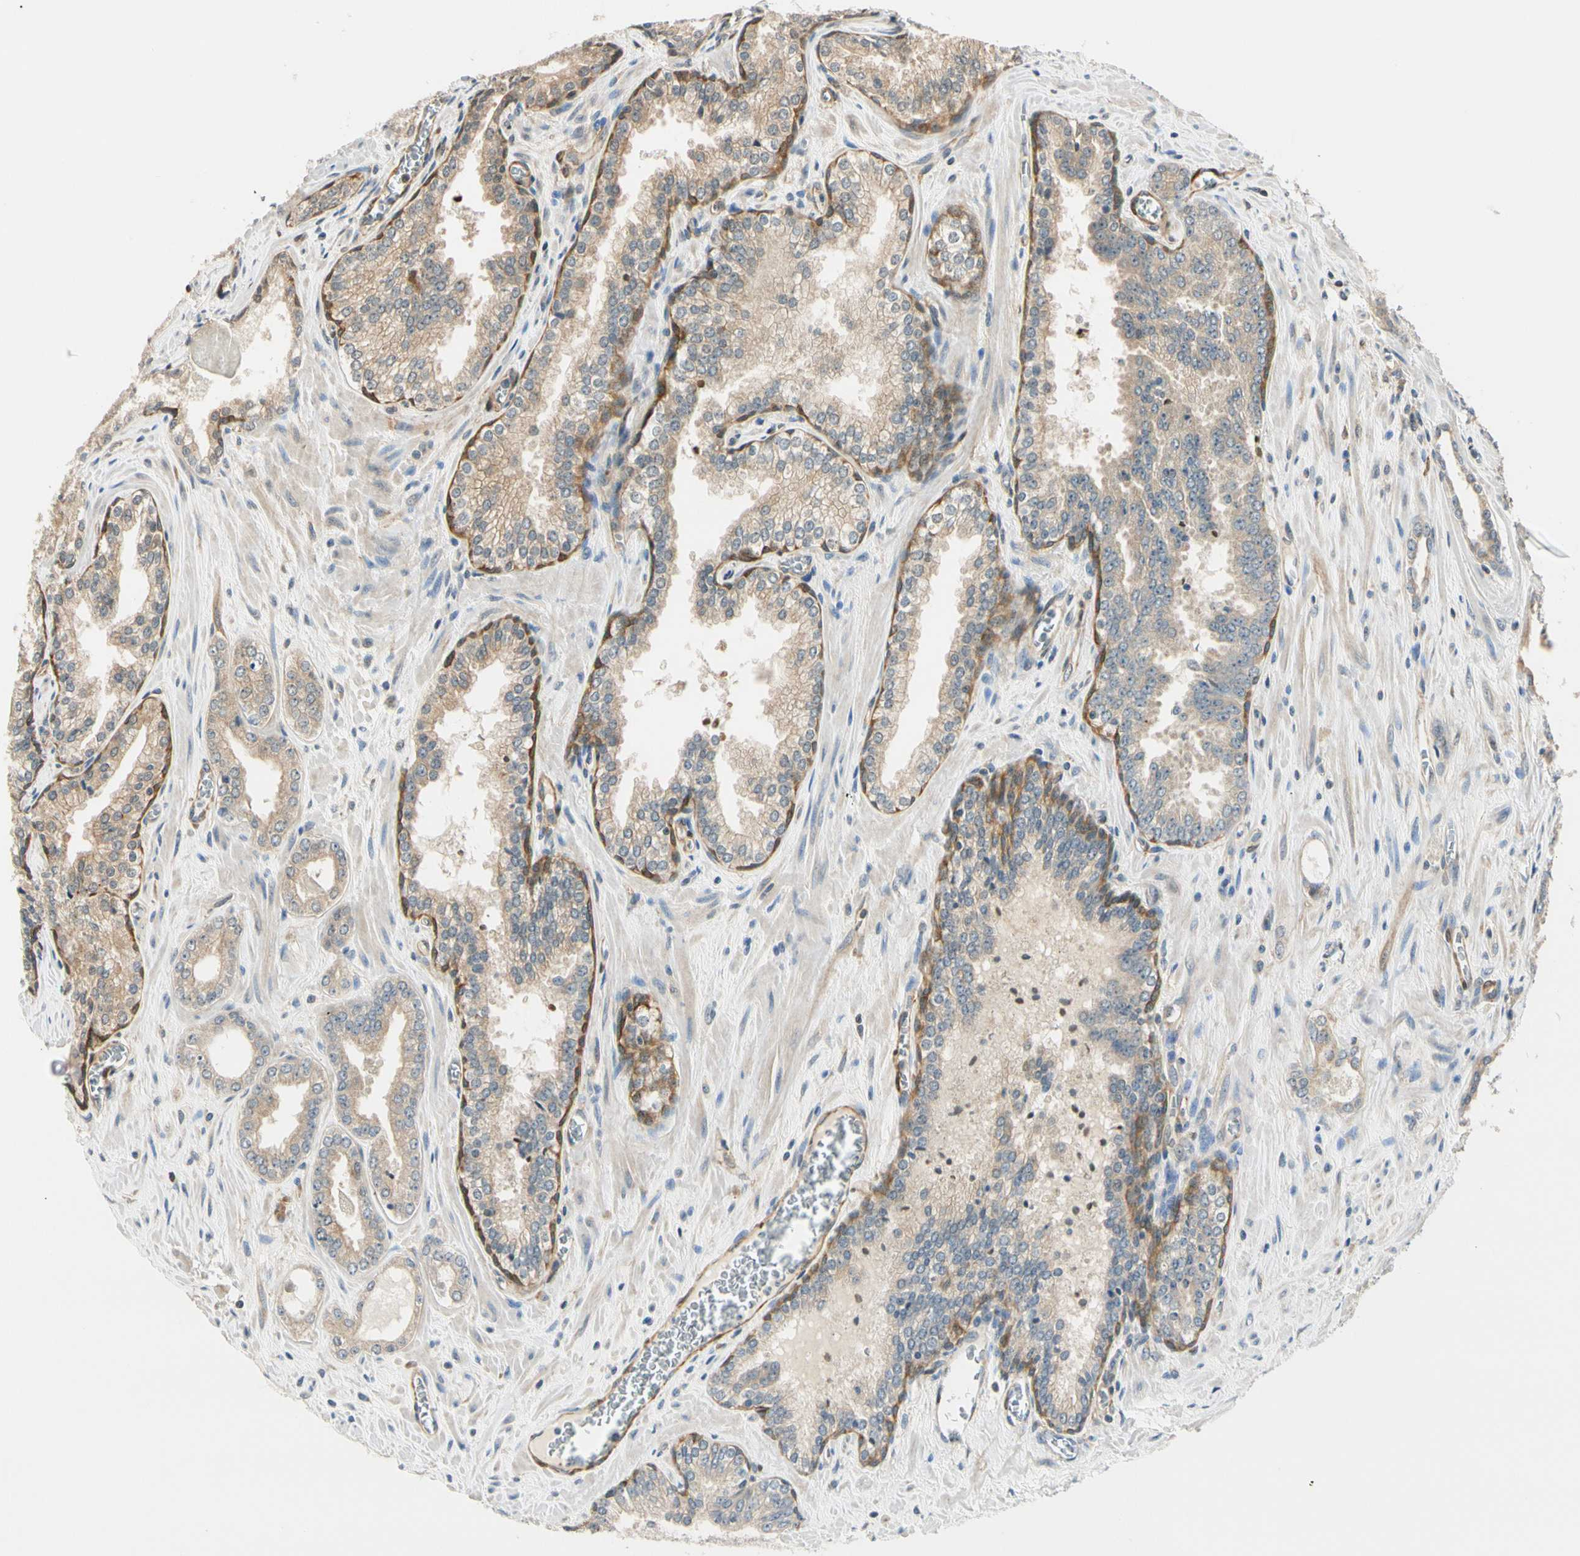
{"staining": {"intensity": "weak", "quantity": ">75%", "location": "cytoplasmic/membranous"}, "tissue": "prostate cancer", "cell_type": "Tumor cells", "image_type": "cancer", "snomed": [{"axis": "morphology", "description": "Adenocarcinoma, Low grade"}, {"axis": "topography", "description": "Prostate"}], "caption": "Immunohistochemistry (IHC) (DAB) staining of prostate low-grade adenocarcinoma reveals weak cytoplasmic/membranous protein positivity in approximately >75% of tumor cells.", "gene": "RASGRF1", "patient": {"sex": "male", "age": 60}}